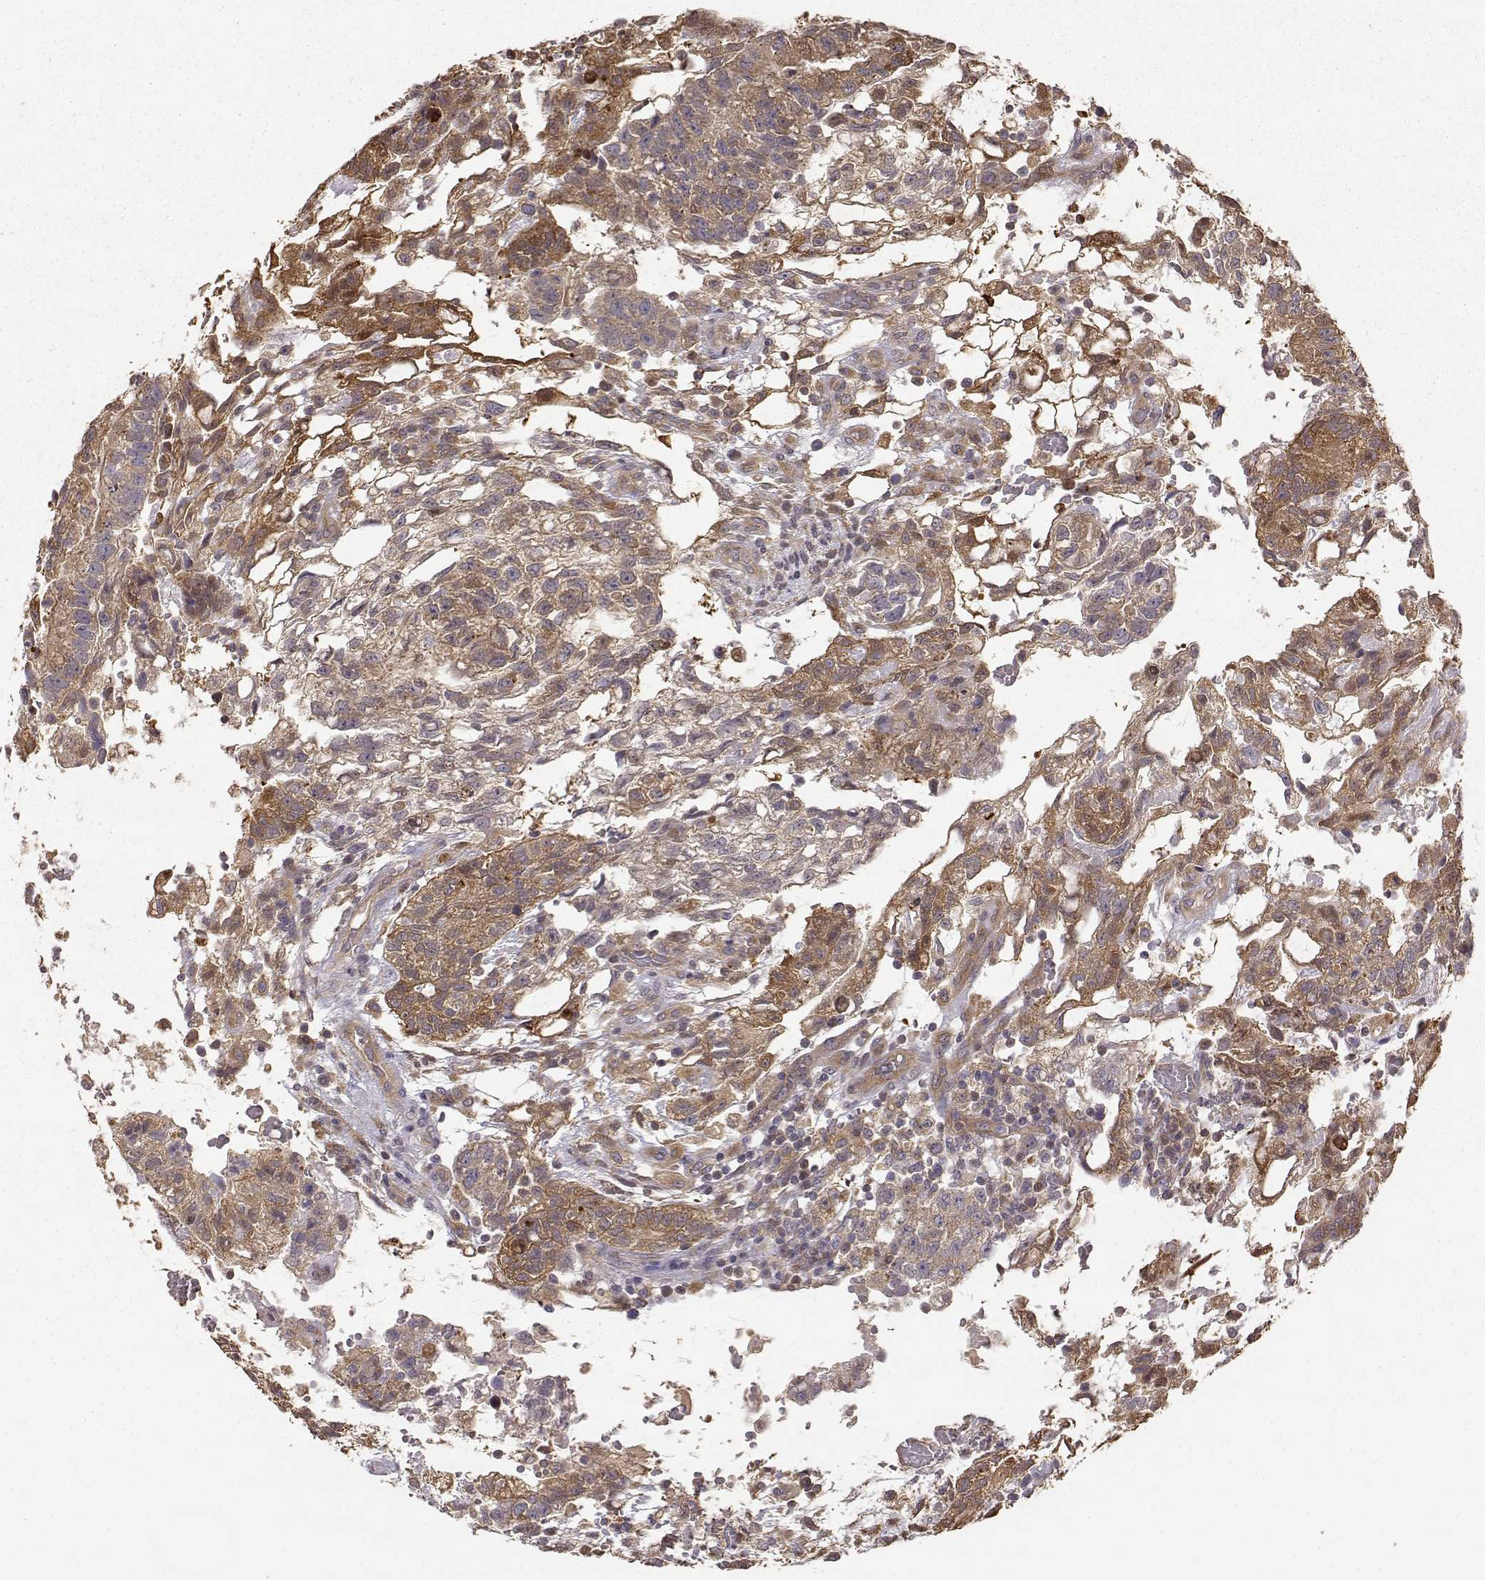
{"staining": {"intensity": "moderate", "quantity": "25%-75%", "location": "cytoplasmic/membranous"}, "tissue": "testis cancer", "cell_type": "Tumor cells", "image_type": "cancer", "snomed": [{"axis": "morphology", "description": "Carcinoma, Embryonal, NOS"}, {"axis": "topography", "description": "Testis"}], "caption": "A micrograph of human testis embryonal carcinoma stained for a protein demonstrates moderate cytoplasmic/membranous brown staining in tumor cells.", "gene": "CRIM1", "patient": {"sex": "male", "age": 32}}